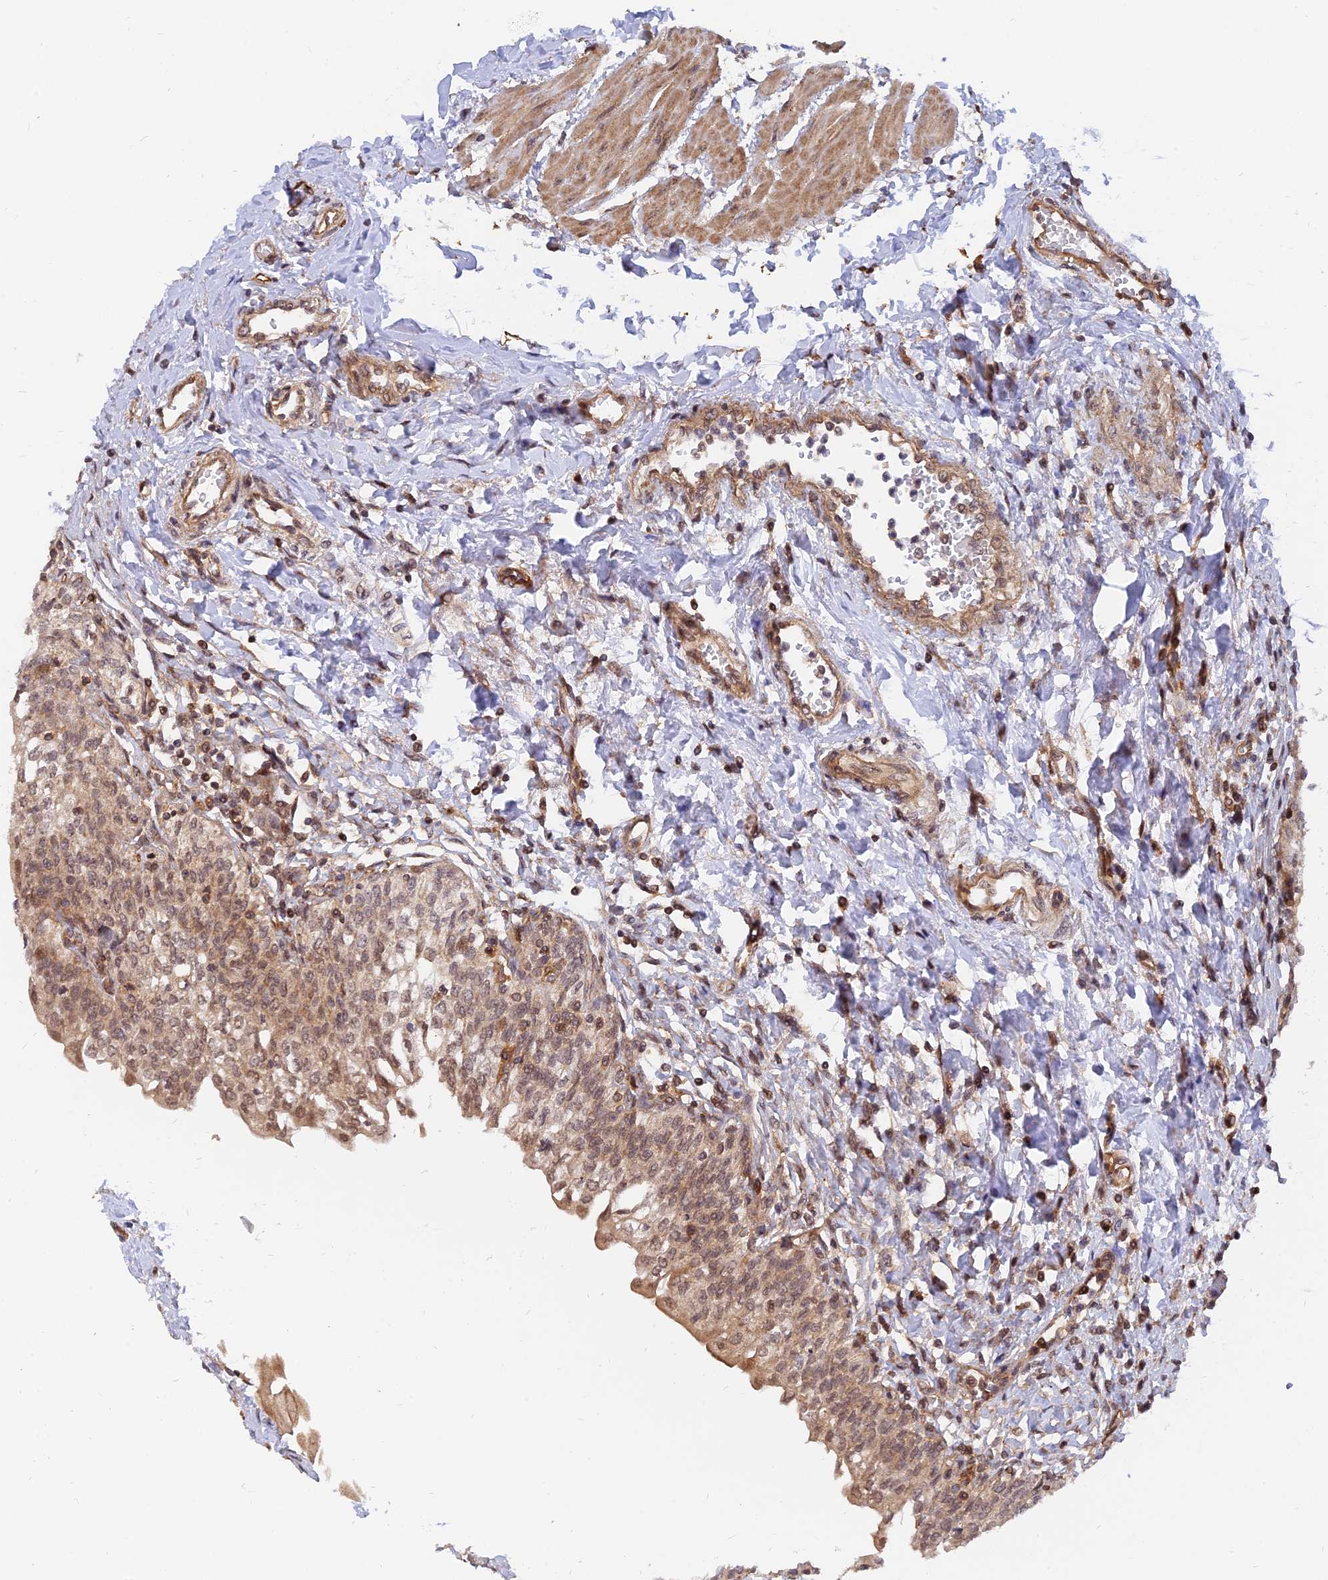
{"staining": {"intensity": "moderate", "quantity": ">75%", "location": "cytoplasmic/membranous,nuclear"}, "tissue": "urinary bladder", "cell_type": "Urothelial cells", "image_type": "normal", "snomed": [{"axis": "morphology", "description": "Normal tissue, NOS"}, {"axis": "topography", "description": "Urinary bladder"}], "caption": "The image exhibits staining of normal urinary bladder, revealing moderate cytoplasmic/membranous,nuclear protein expression (brown color) within urothelial cells.", "gene": "WDR41", "patient": {"sex": "male", "age": 55}}